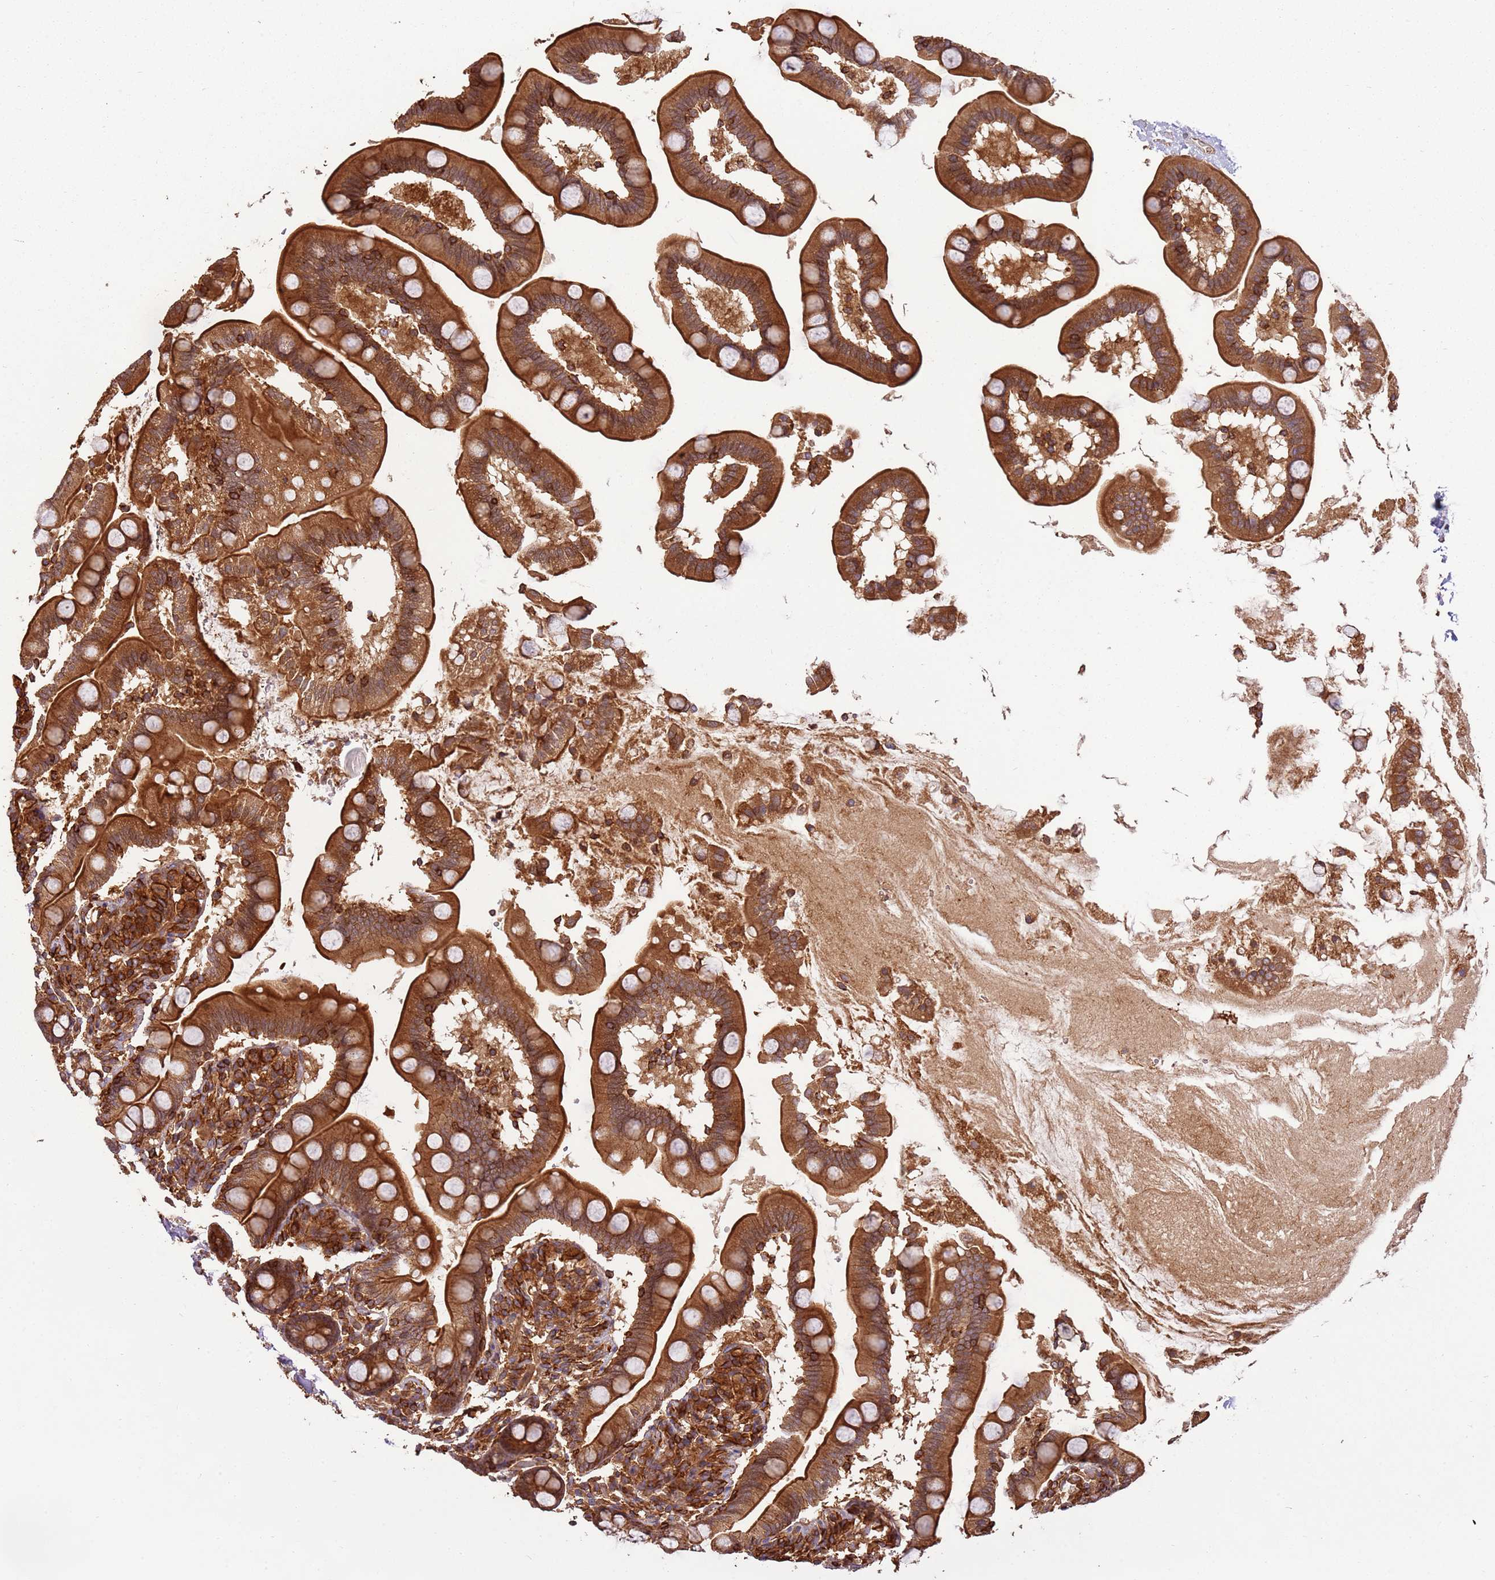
{"staining": {"intensity": "strong", "quantity": ">75%", "location": "cytoplasmic/membranous"}, "tissue": "small intestine", "cell_type": "Glandular cells", "image_type": "normal", "snomed": [{"axis": "morphology", "description": "Normal tissue, NOS"}, {"axis": "topography", "description": "Small intestine"}], "caption": "Immunohistochemistry (DAB (3,3'-diaminobenzidine)) staining of benign human small intestine demonstrates strong cytoplasmic/membranous protein staining in about >75% of glandular cells. Ihc stains the protein of interest in brown and the nuclei are stained blue.", "gene": "ACVR2A", "patient": {"sex": "female", "age": 64}}